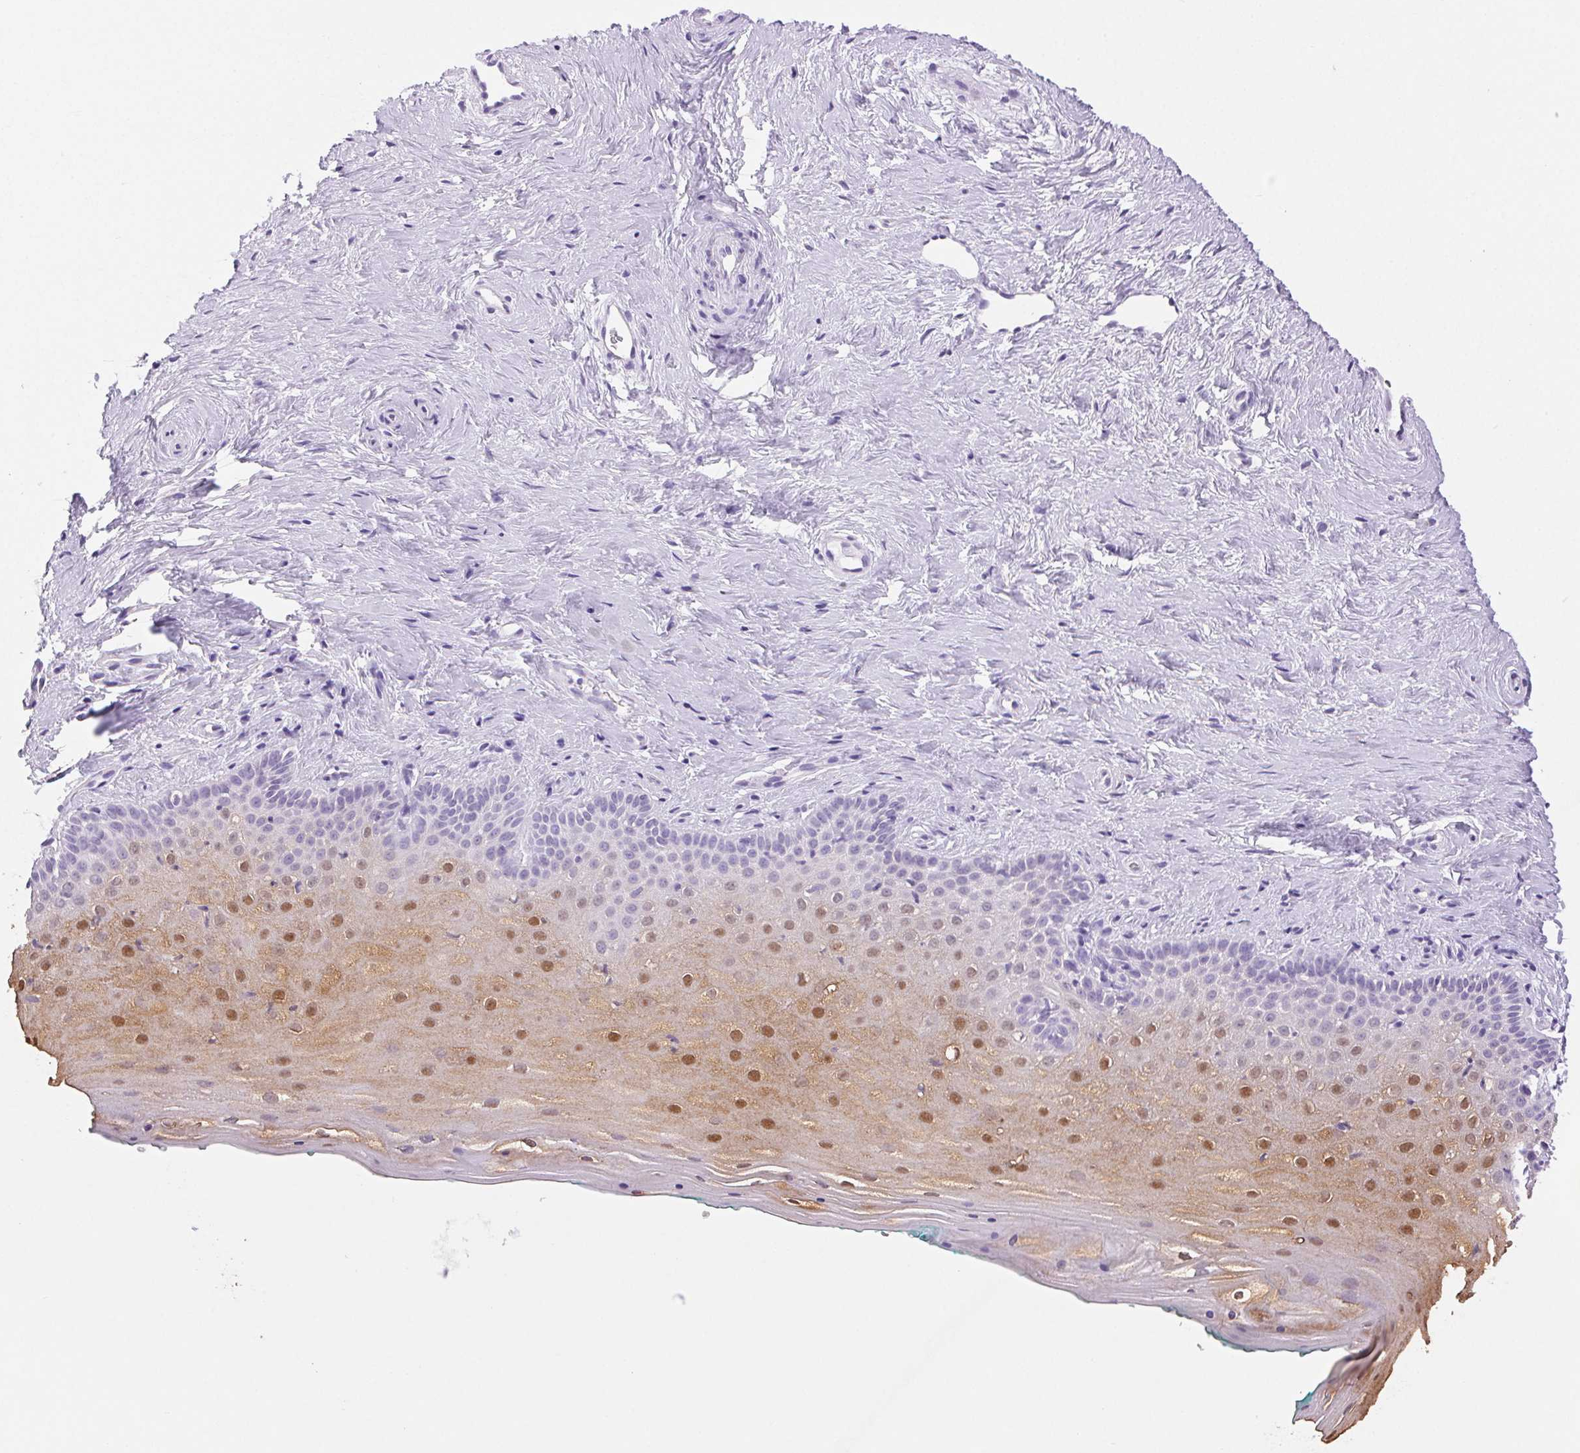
{"staining": {"intensity": "moderate", "quantity": "<25%", "location": "cytoplasmic/membranous,nuclear"}, "tissue": "vagina", "cell_type": "Squamous epithelial cells", "image_type": "normal", "snomed": [{"axis": "morphology", "description": "Normal tissue, NOS"}, {"axis": "topography", "description": "Vagina"}], "caption": "The micrograph displays staining of normal vagina, revealing moderate cytoplasmic/membranous,nuclear protein staining (brown color) within squamous epithelial cells. The staining was performed using DAB, with brown indicating positive protein expression. Nuclei are stained blue with hematoxylin.", "gene": "SERPINB3", "patient": {"sex": "female", "age": 45}}